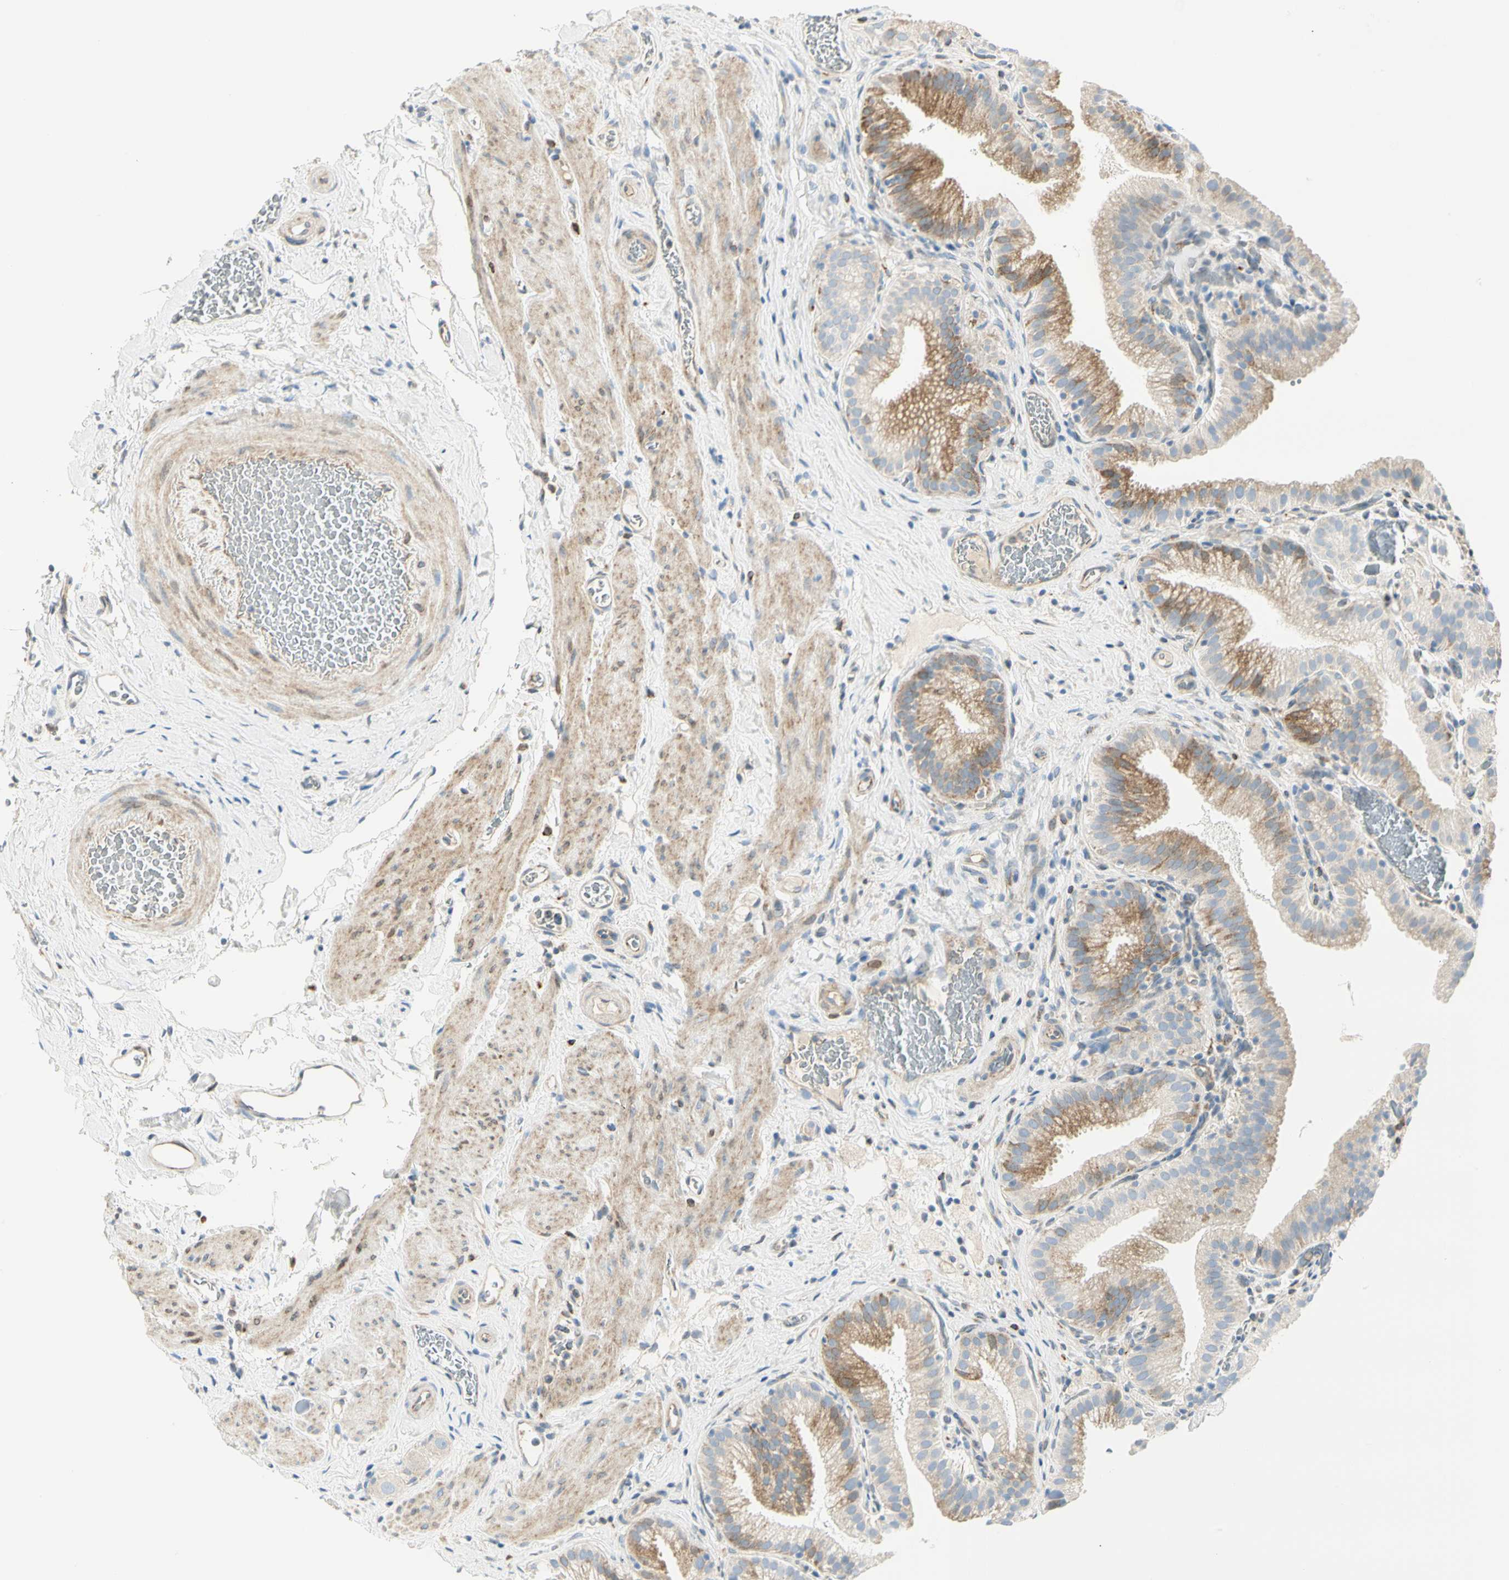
{"staining": {"intensity": "moderate", "quantity": "25%-75%", "location": "cytoplasmic/membranous"}, "tissue": "gallbladder", "cell_type": "Glandular cells", "image_type": "normal", "snomed": [{"axis": "morphology", "description": "Normal tissue, NOS"}, {"axis": "topography", "description": "Gallbladder"}], "caption": "Immunohistochemistry (IHC) image of unremarkable human gallbladder stained for a protein (brown), which displays medium levels of moderate cytoplasmic/membranous staining in approximately 25%-75% of glandular cells.", "gene": "TNFSF11", "patient": {"sex": "male", "age": 54}}